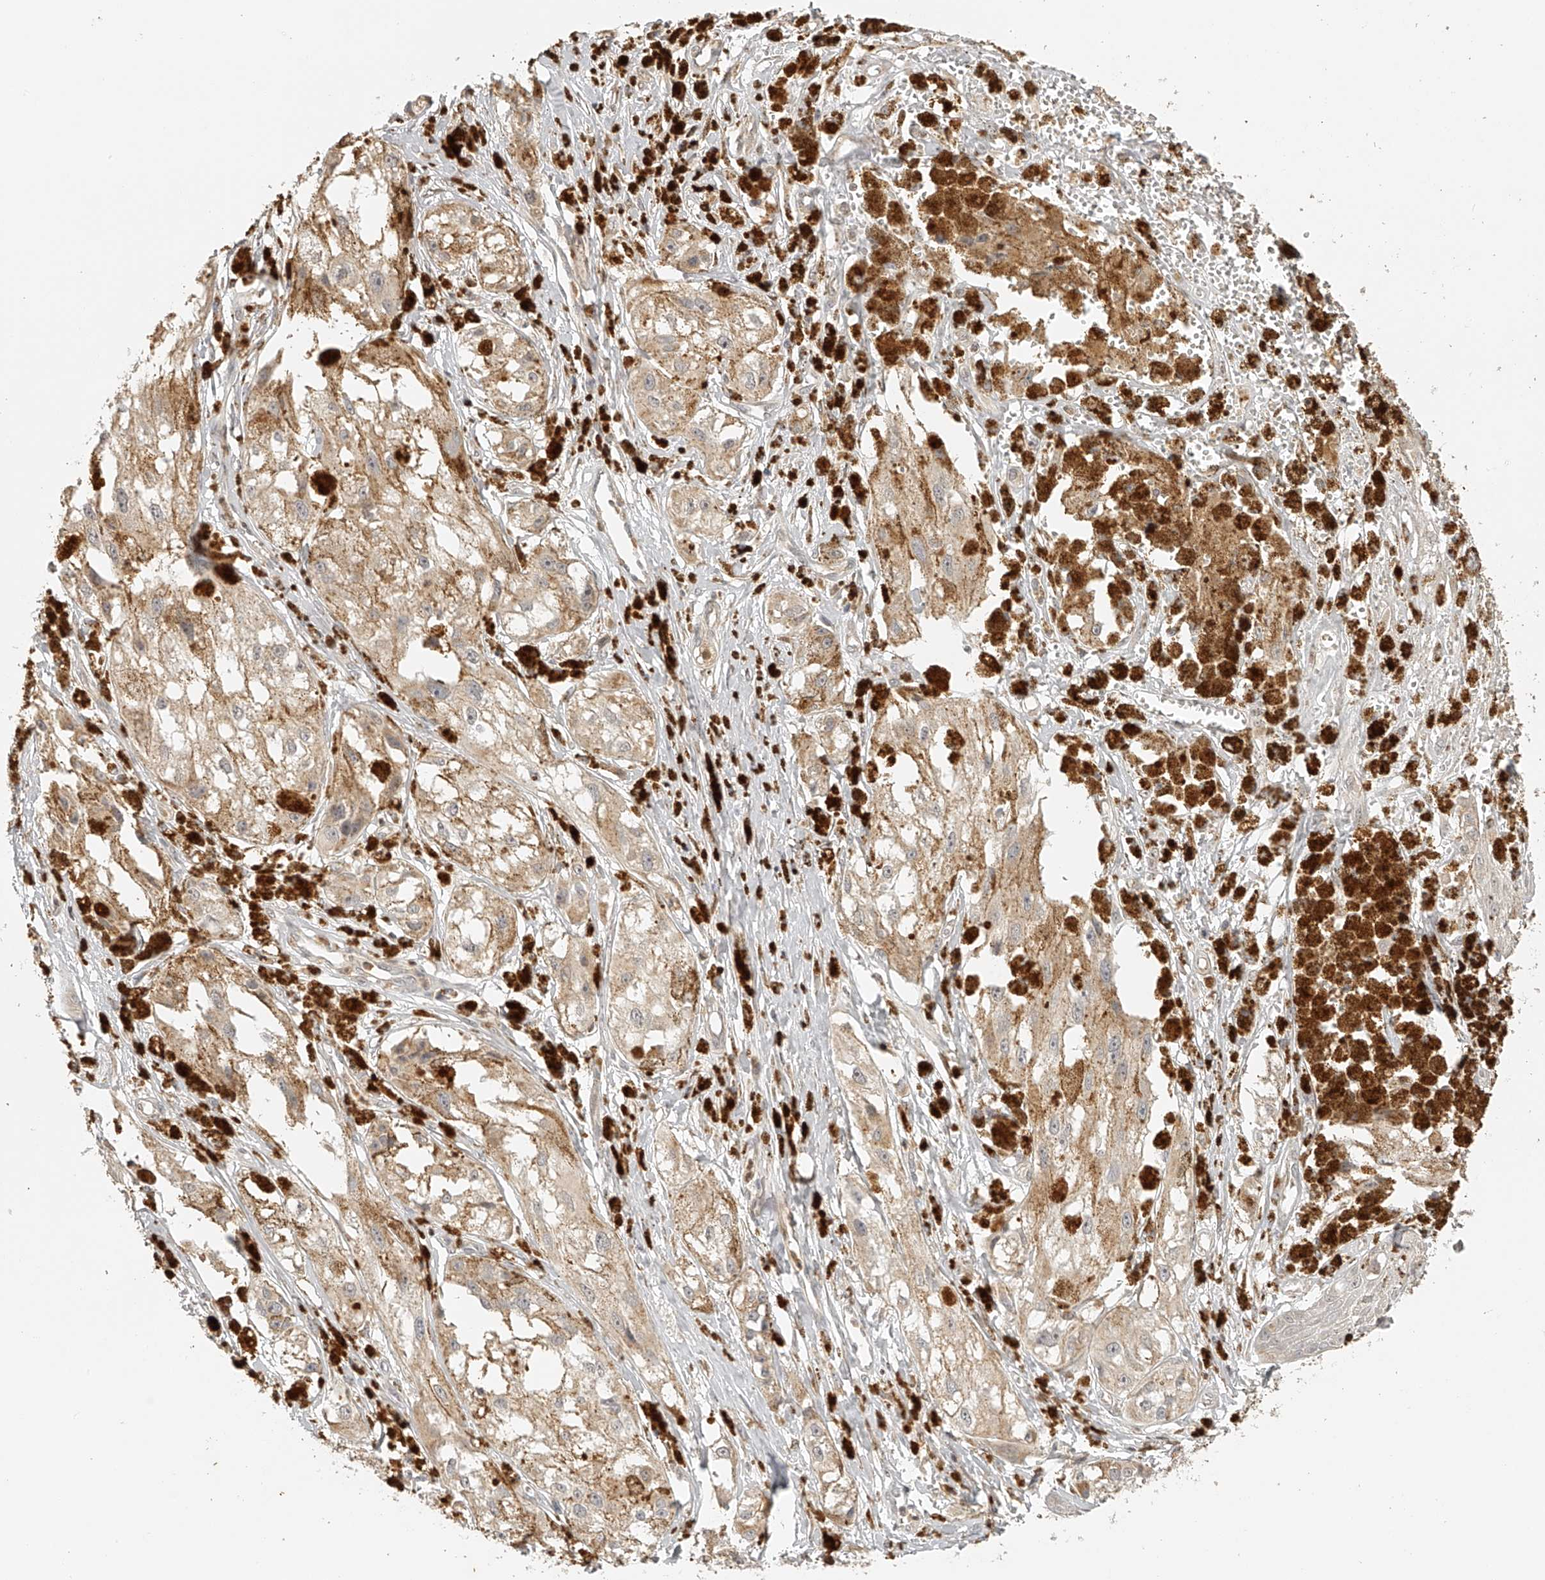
{"staining": {"intensity": "weak", "quantity": ">75%", "location": "cytoplasmic/membranous"}, "tissue": "melanoma", "cell_type": "Tumor cells", "image_type": "cancer", "snomed": [{"axis": "morphology", "description": "Malignant melanoma, NOS"}, {"axis": "topography", "description": "Skin"}], "caption": "Immunohistochemical staining of human melanoma demonstrates low levels of weak cytoplasmic/membranous staining in approximately >75% of tumor cells. Immunohistochemistry (ihc) stains the protein of interest in brown and the nuclei are stained blue.", "gene": "BCL2L11", "patient": {"sex": "male", "age": 88}}